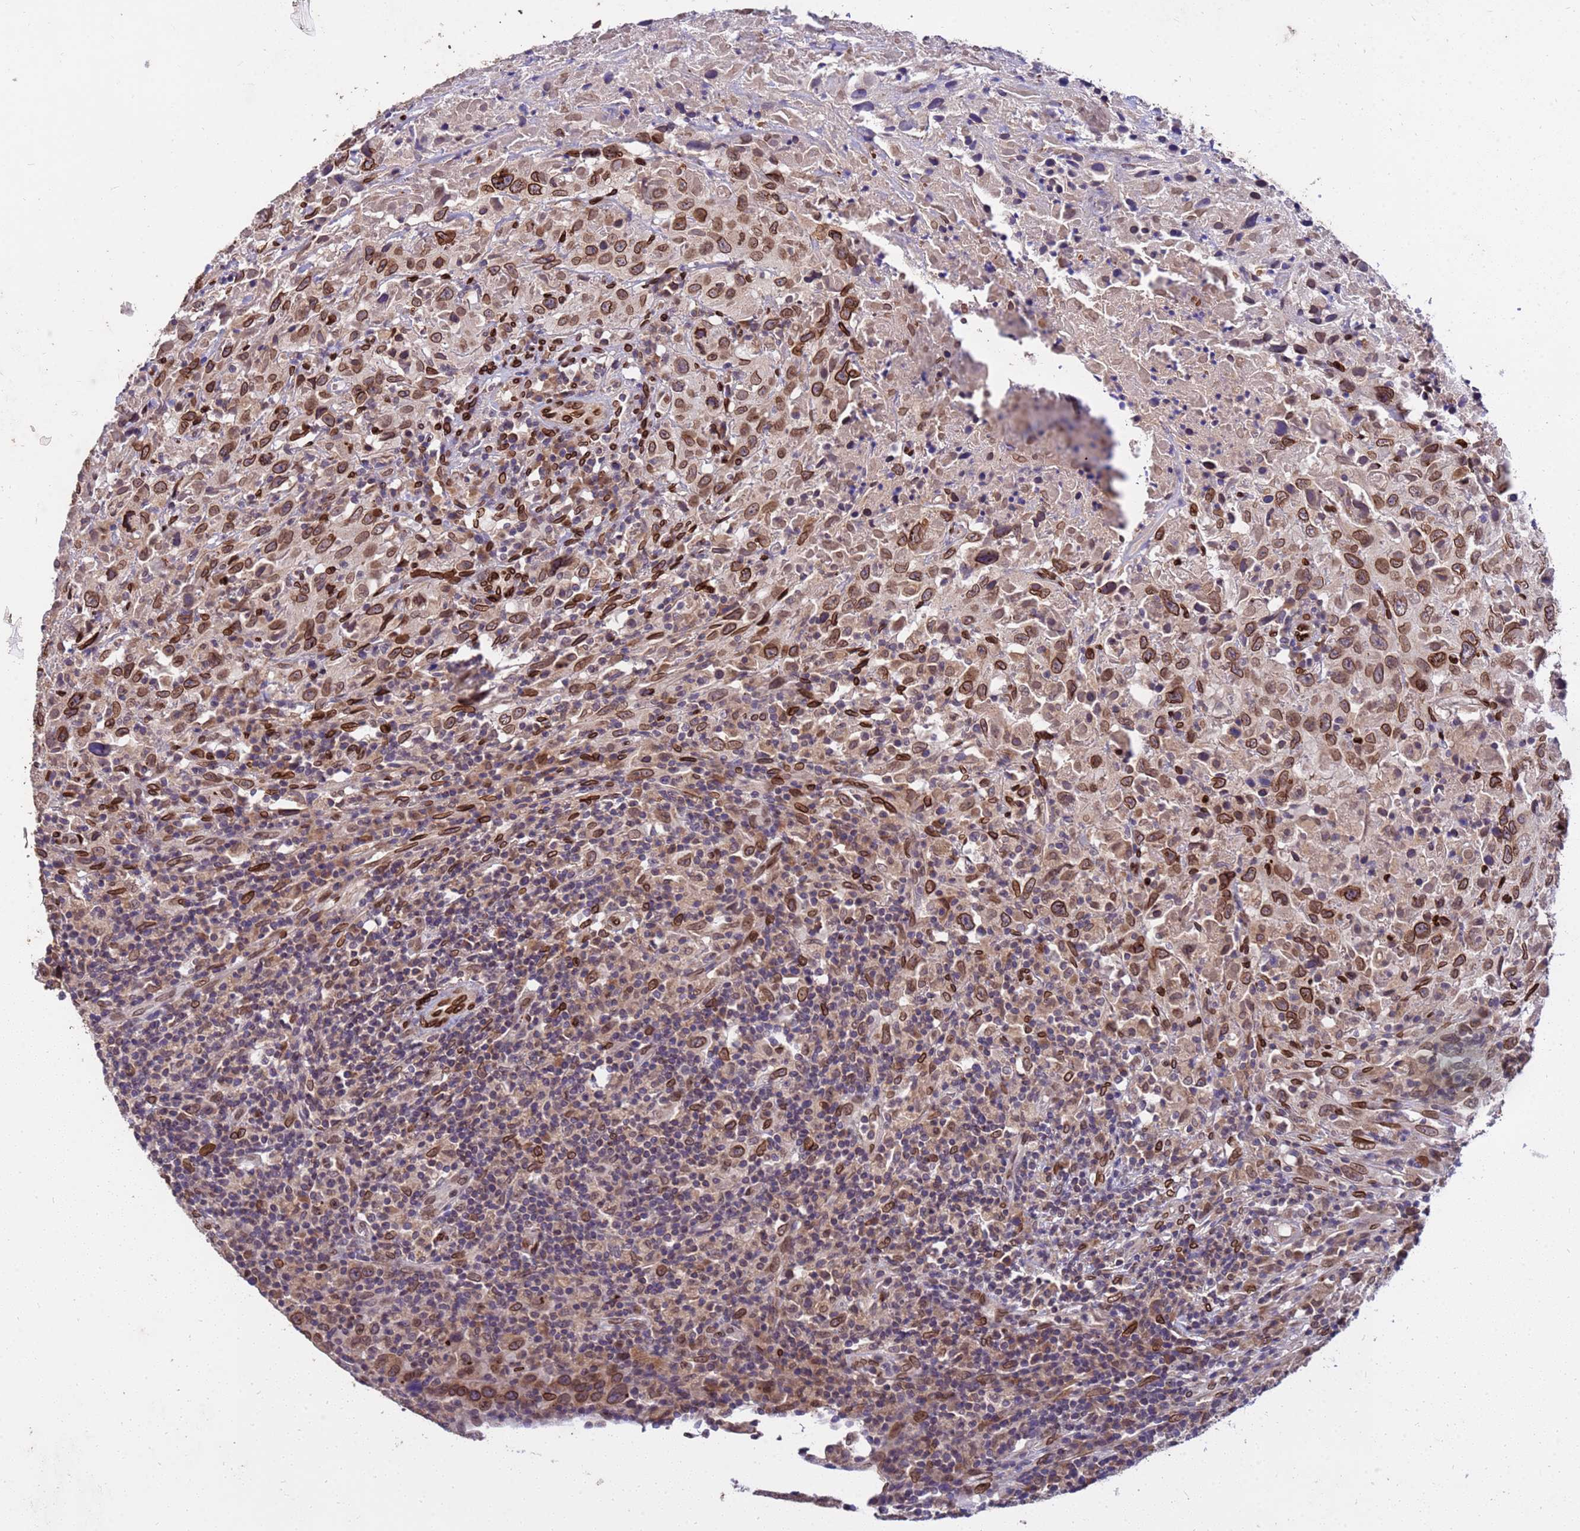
{"staining": {"intensity": "moderate", "quantity": ">75%", "location": "cytoplasmic/membranous,nuclear"}, "tissue": "urothelial cancer", "cell_type": "Tumor cells", "image_type": "cancer", "snomed": [{"axis": "morphology", "description": "Urothelial carcinoma, High grade"}, {"axis": "topography", "description": "Urinary bladder"}], "caption": "Moderate cytoplasmic/membranous and nuclear expression is seen in approximately >75% of tumor cells in urothelial carcinoma (high-grade).", "gene": "GPR135", "patient": {"sex": "male", "age": 61}}